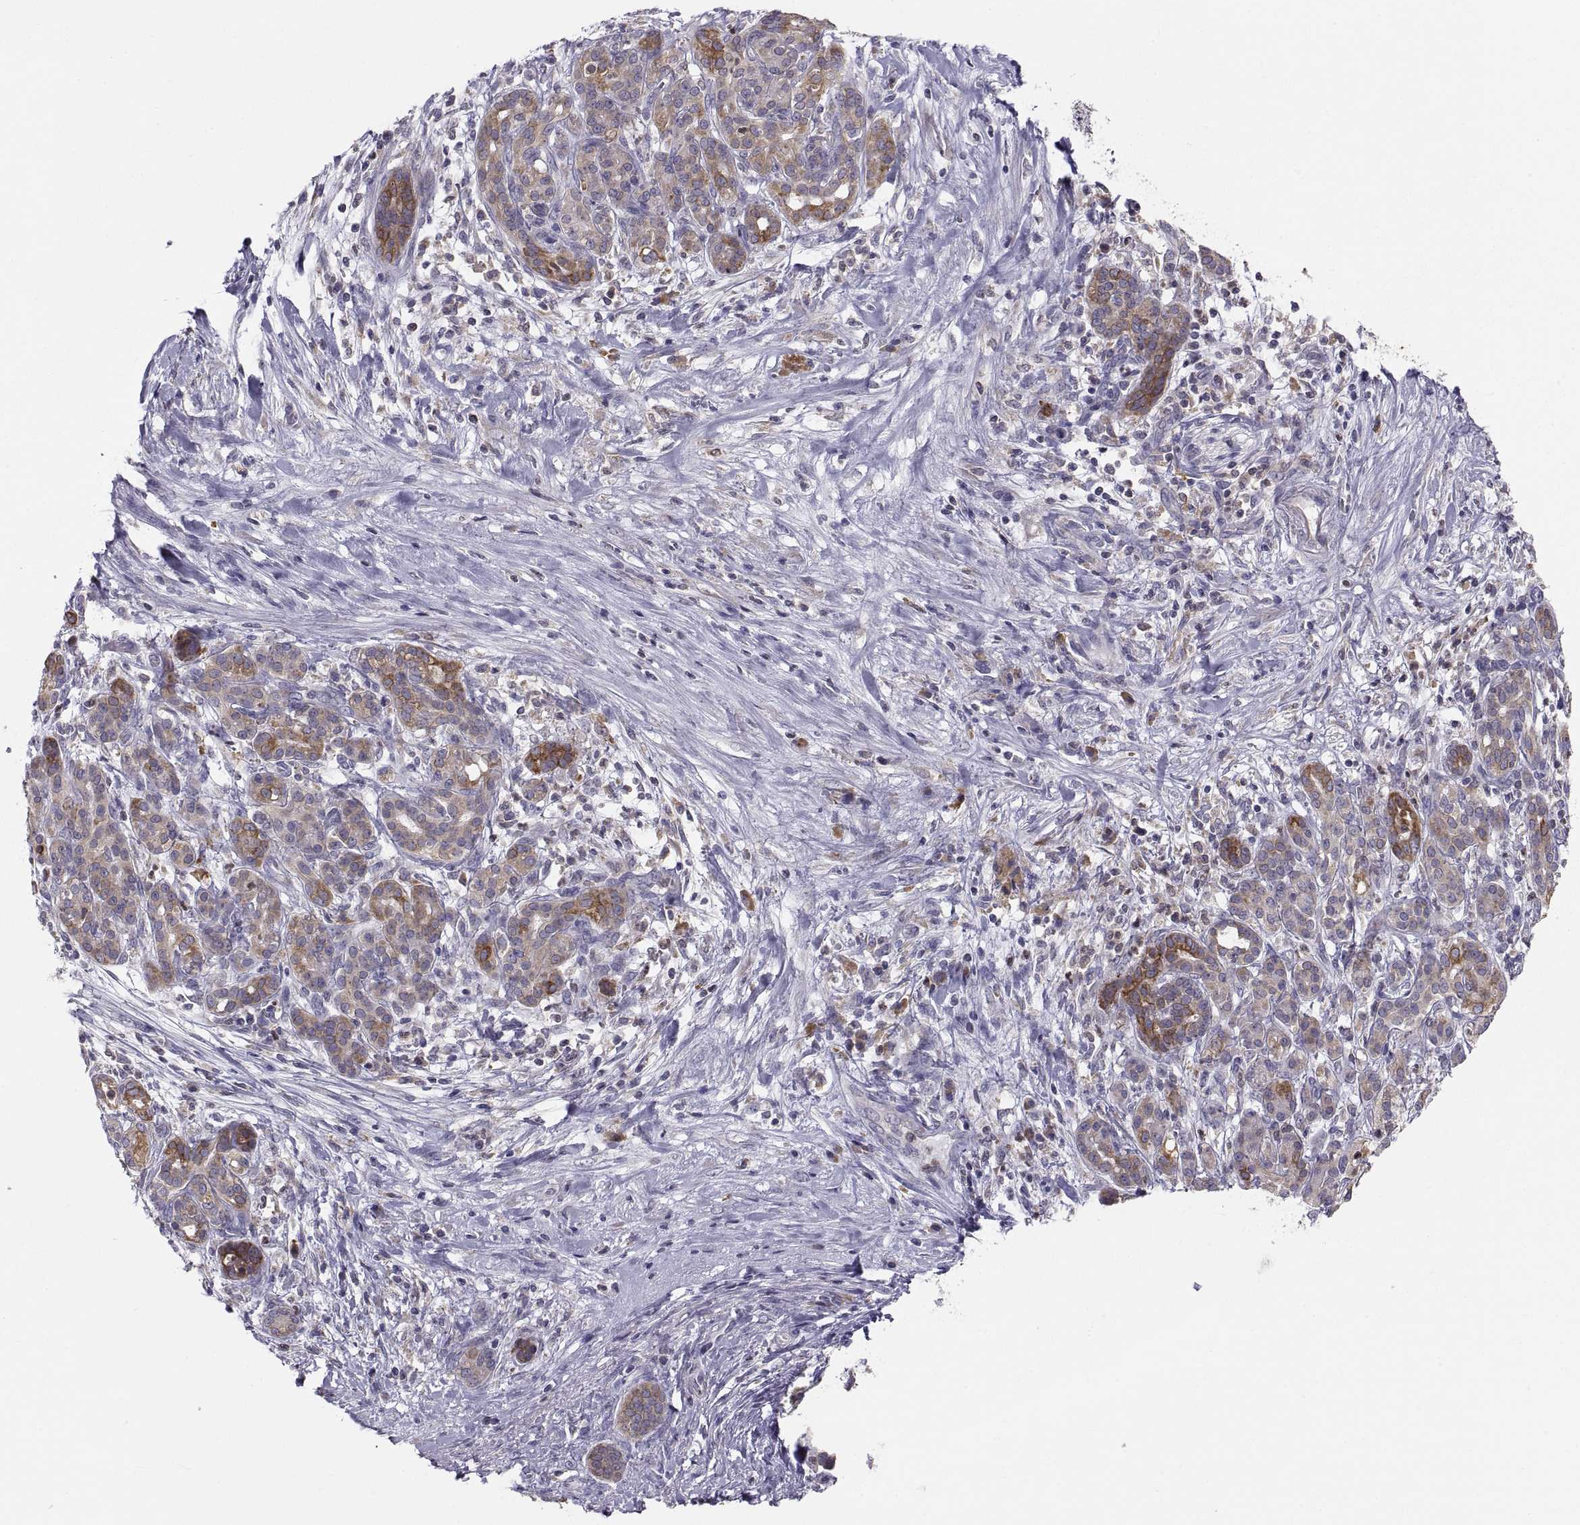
{"staining": {"intensity": "moderate", "quantity": "25%-75%", "location": "cytoplasmic/membranous"}, "tissue": "pancreatic cancer", "cell_type": "Tumor cells", "image_type": "cancer", "snomed": [{"axis": "morphology", "description": "Adenocarcinoma, NOS"}, {"axis": "topography", "description": "Pancreas"}], "caption": "Moderate cytoplasmic/membranous positivity is seen in about 25%-75% of tumor cells in pancreatic cancer (adenocarcinoma).", "gene": "ERO1A", "patient": {"sex": "male", "age": 44}}